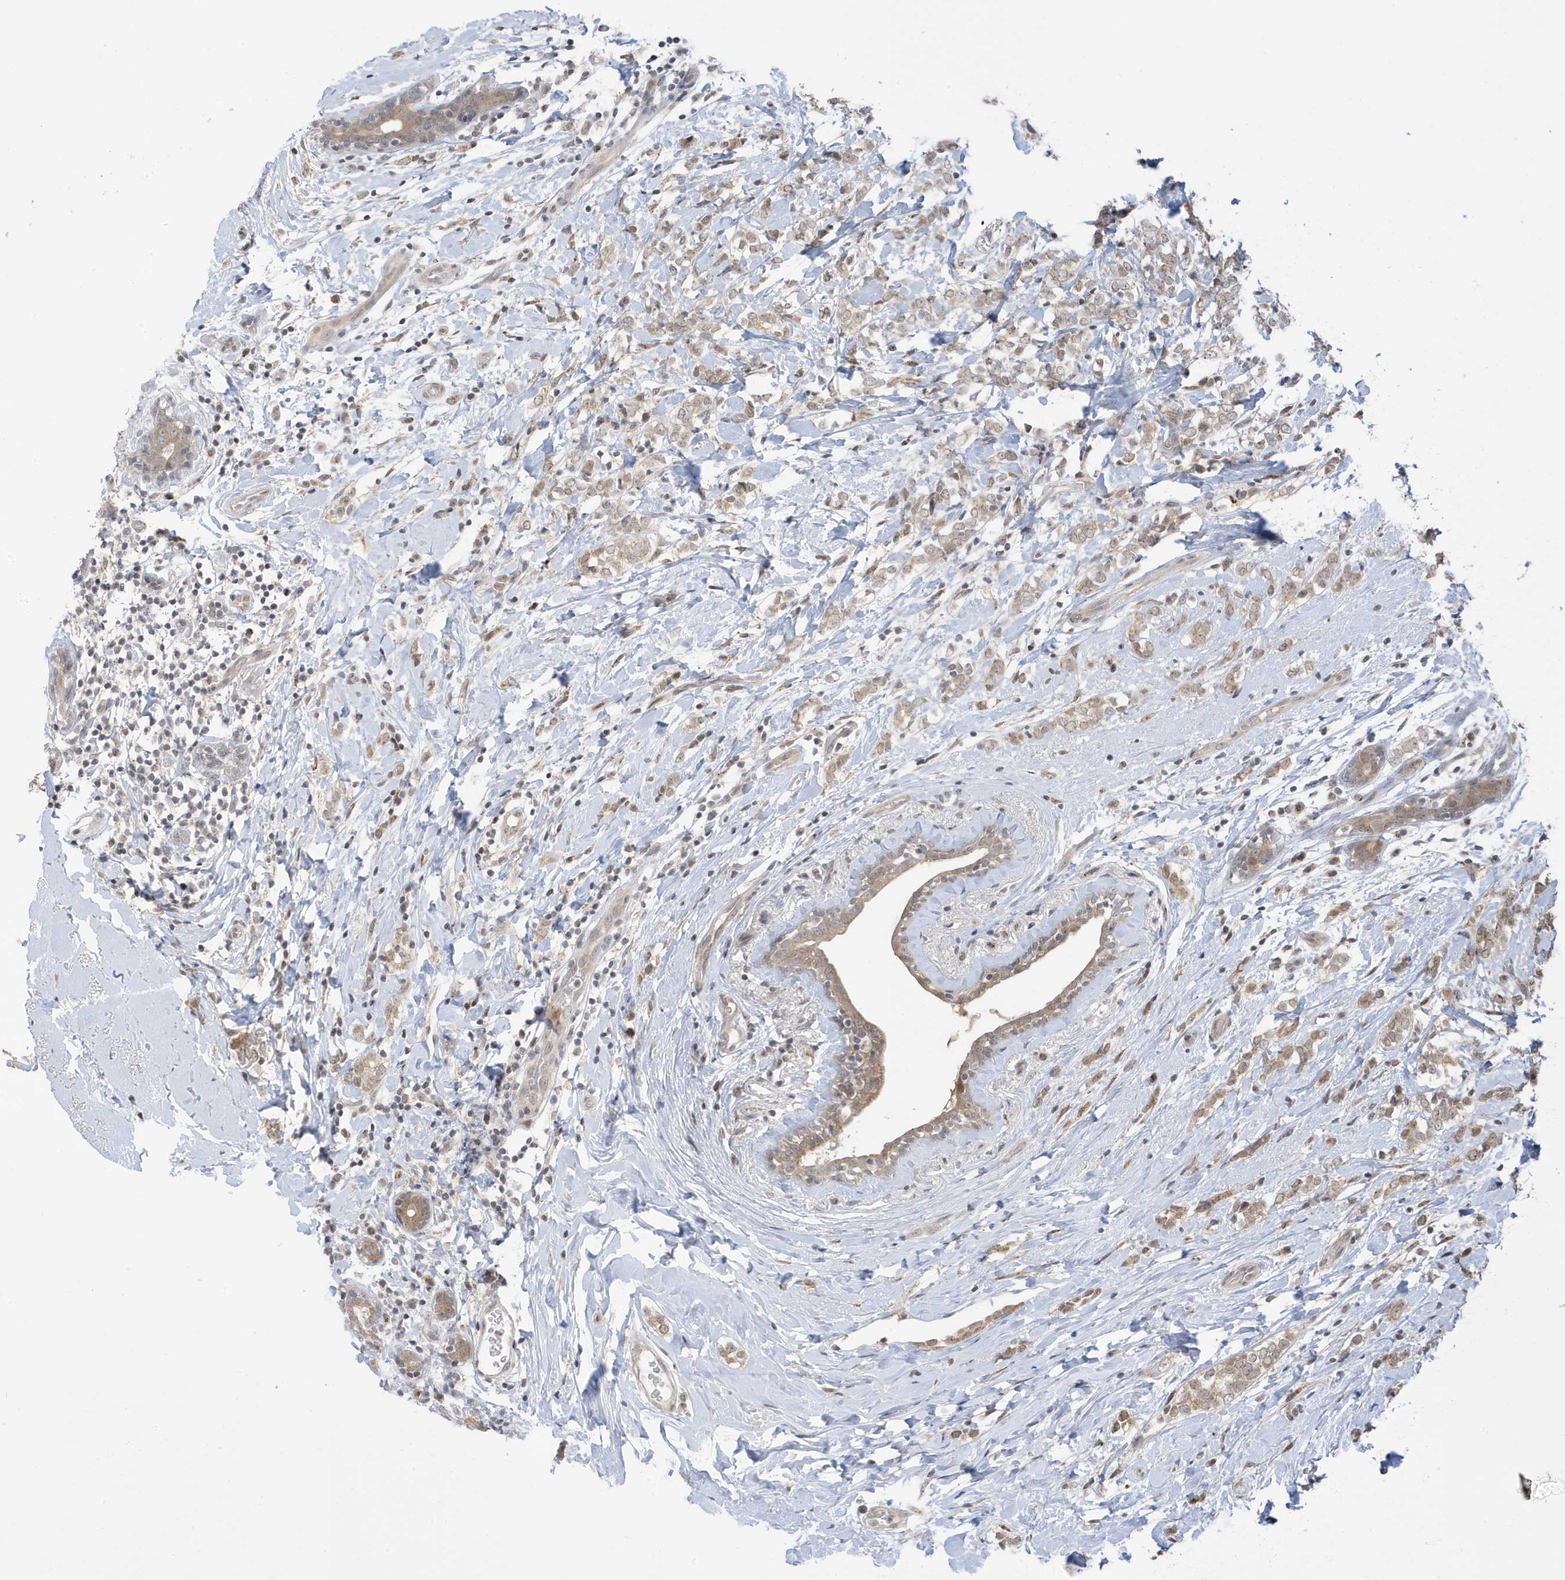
{"staining": {"intensity": "weak", "quantity": ">75%", "location": "cytoplasmic/membranous,nuclear"}, "tissue": "breast cancer", "cell_type": "Tumor cells", "image_type": "cancer", "snomed": [{"axis": "morphology", "description": "Normal tissue, NOS"}, {"axis": "morphology", "description": "Lobular carcinoma"}, {"axis": "topography", "description": "Breast"}], "caption": "The immunohistochemical stain shows weak cytoplasmic/membranous and nuclear staining in tumor cells of breast cancer (lobular carcinoma) tissue.", "gene": "TAB3", "patient": {"sex": "female", "age": 47}}